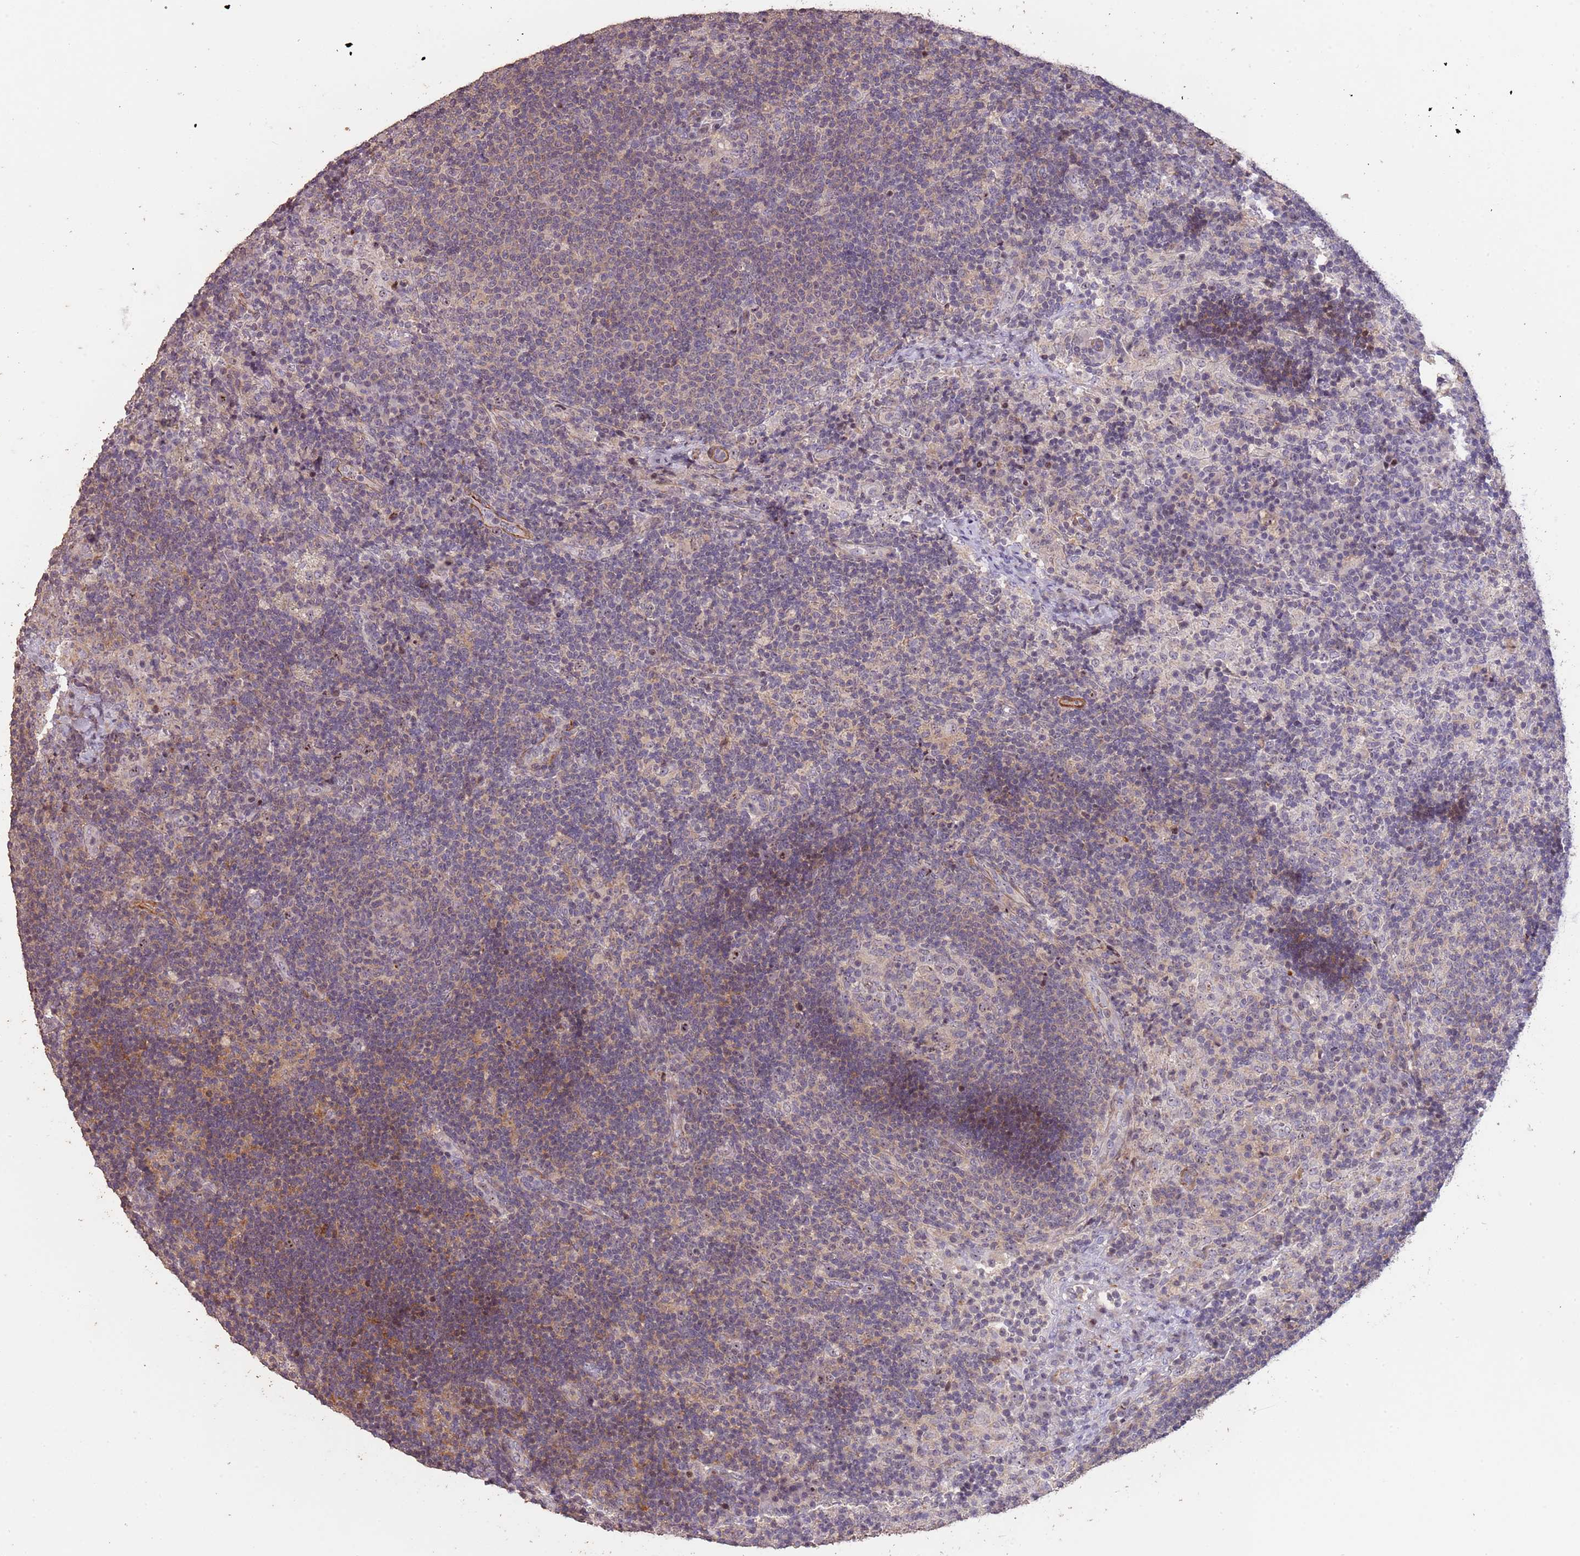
{"staining": {"intensity": "negative", "quantity": "none", "location": "none"}, "tissue": "lymph node", "cell_type": "Germinal center cells", "image_type": "normal", "snomed": [{"axis": "morphology", "description": "Normal tissue, NOS"}, {"axis": "topography", "description": "Lymph node"}], "caption": "Immunohistochemical staining of benign lymph node demonstrates no significant positivity in germinal center cells.", "gene": "ADTRP", "patient": {"sex": "female", "age": 70}}